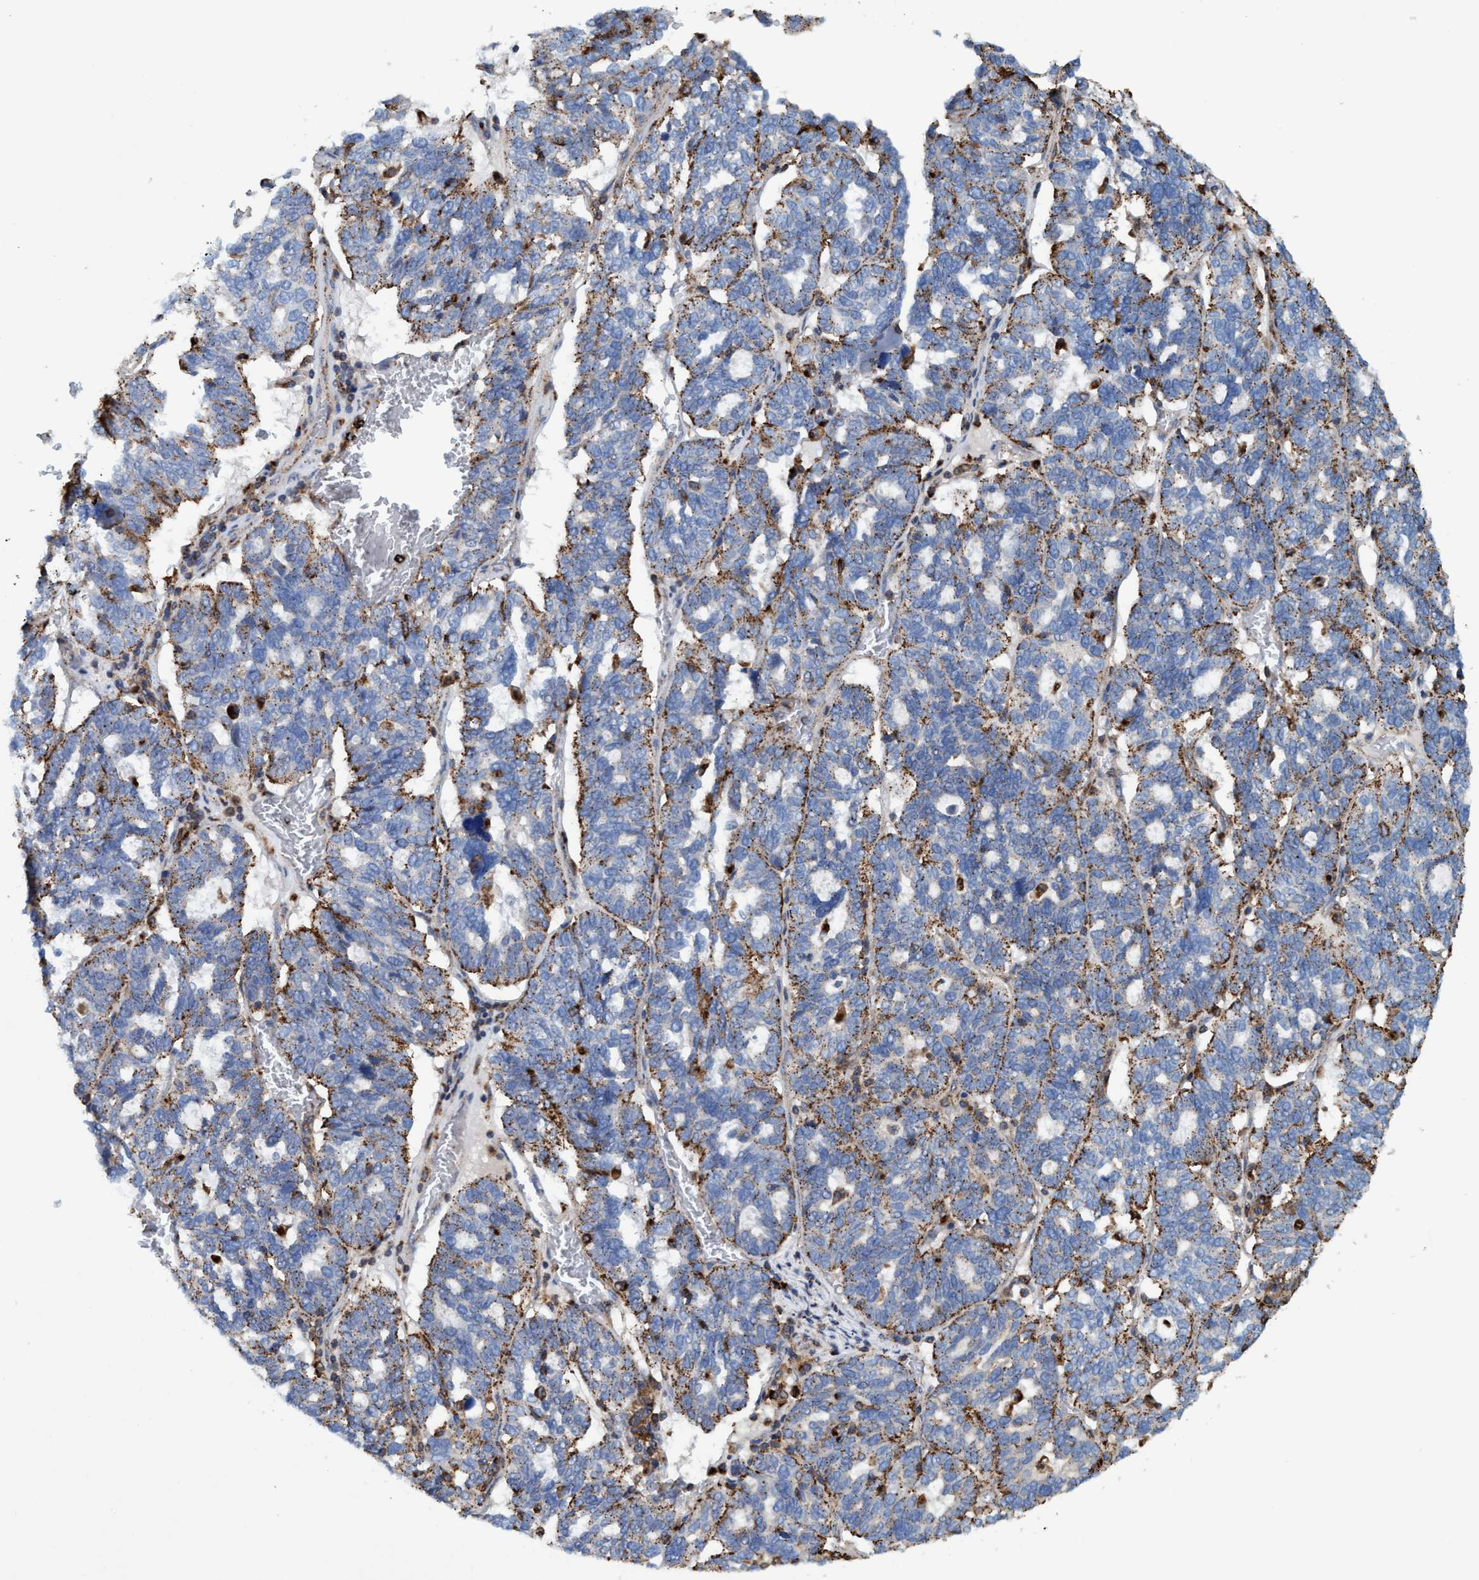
{"staining": {"intensity": "moderate", "quantity": ">75%", "location": "cytoplasmic/membranous"}, "tissue": "ovarian cancer", "cell_type": "Tumor cells", "image_type": "cancer", "snomed": [{"axis": "morphology", "description": "Cystadenocarcinoma, serous, NOS"}, {"axis": "topography", "description": "Ovary"}], "caption": "Brown immunohistochemical staining in ovarian cancer (serous cystadenocarcinoma) exhibits moderate cytoplasmic/membranous expression in approximately >75% of tumor cells. (brown staining indicates protein expression, while blue staining denotes nuclei).", "gene": "TRIM65", "patient": {"sex": "female", "age": 59}}